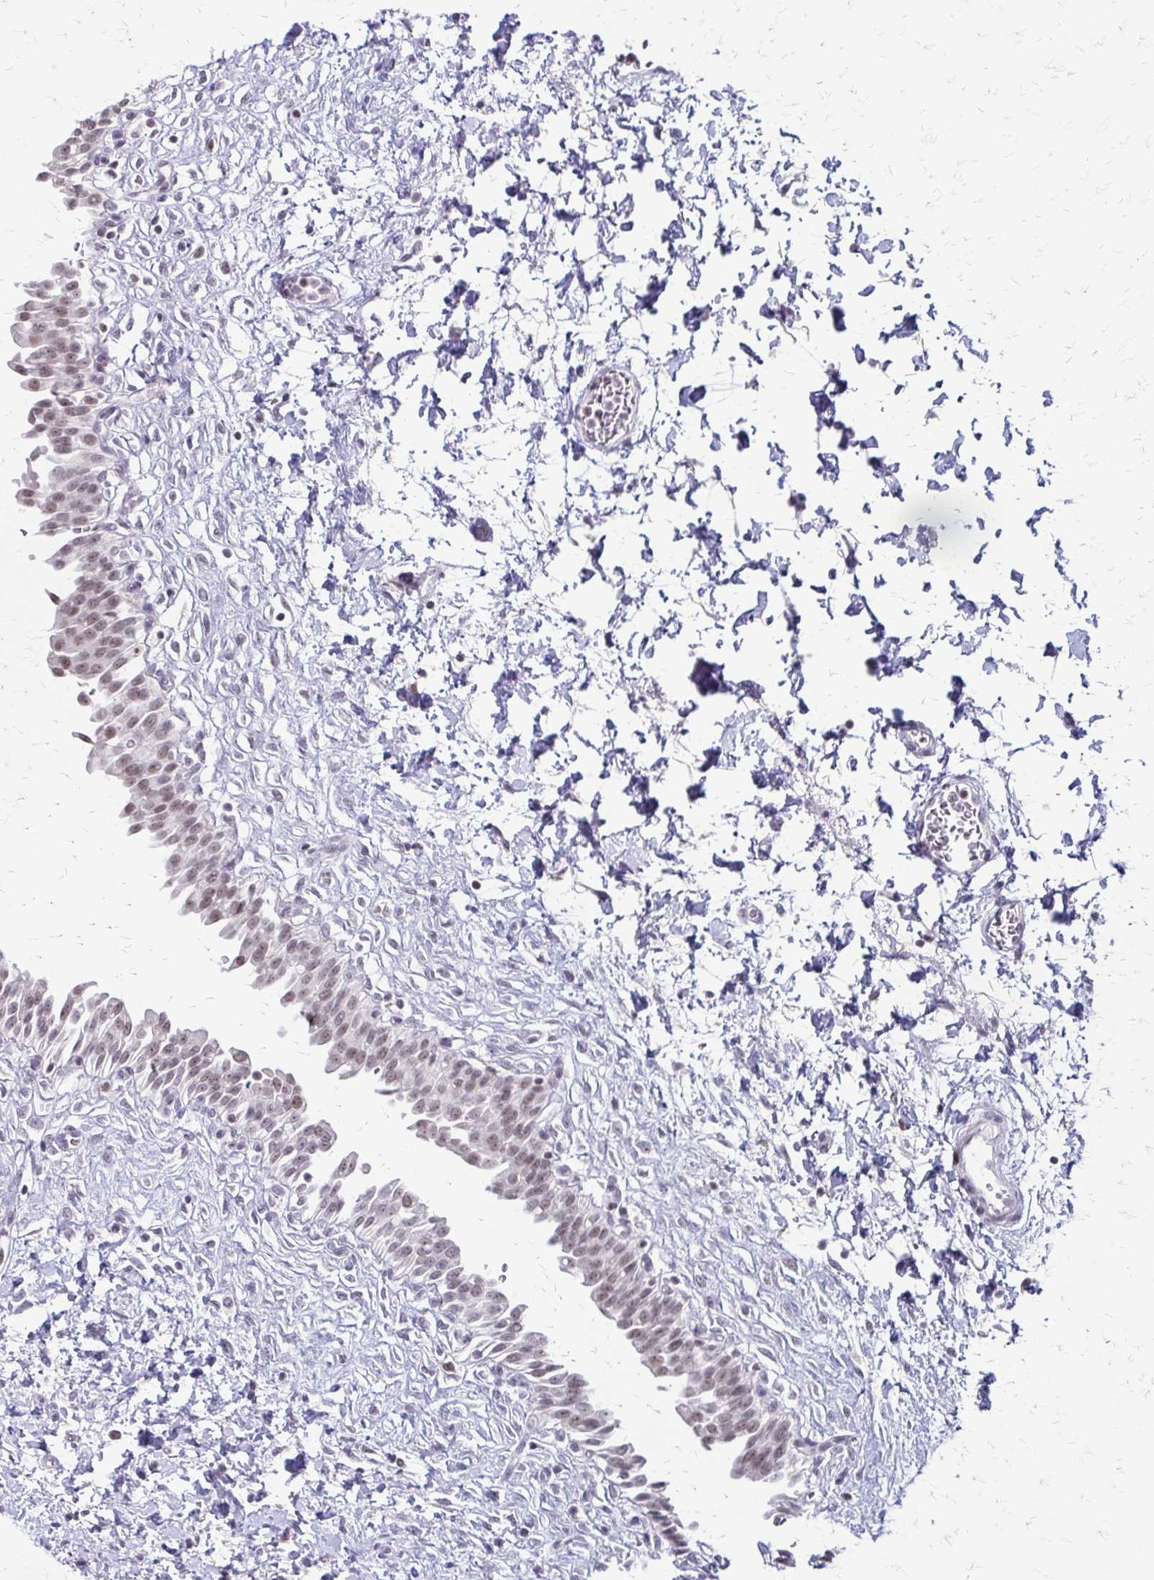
{"staining": {"intensity": "weak", "quantity": ">75%", "location": "nuclear"}, "tissue": "urinary bladder", "cell_type": "Urothelial cells", "image_type": "normal", "snomed": [{"axis": "morphology", "description": "Normal tissue, NOS"}, {"axis": "topography", "description": "Urinary bladder"}], "caption": "Protein expression by immunohistochemistry exhibits weak nuclear positivity in about >75% of urothelial cells in benign urinary bladder. (Brightfield microscopy of DAB IHC at high magnification).", "gene": "EED", "patient": {"sex": "male", "age": 37}}